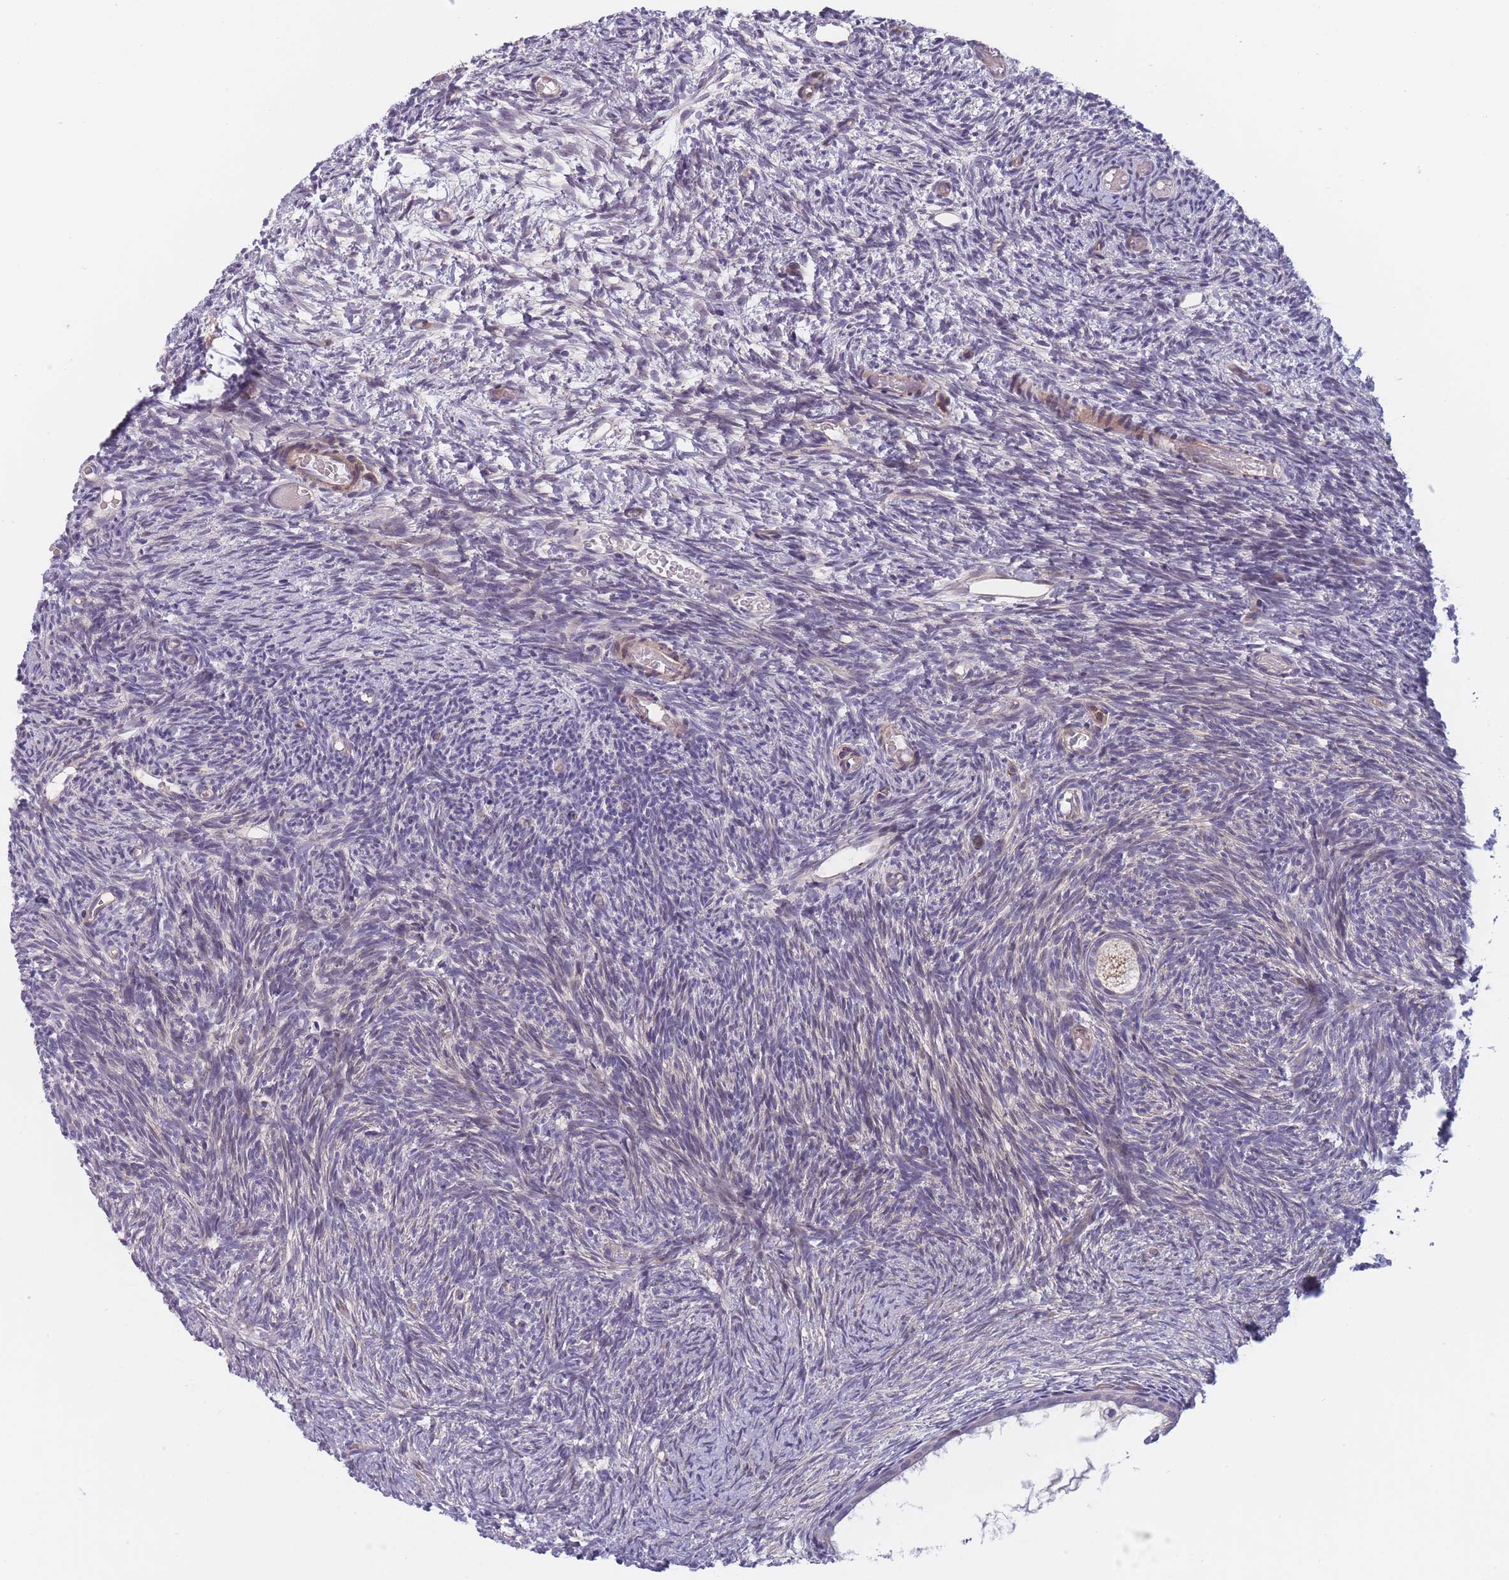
{"staining": {"intensity": "negative", "quantity": "none", "location": "none"}, "tissue": "ovary", "cell_type": "Ovarian stroma cells", "image_type": "normal", "snomed": [{"axis": "morphology", "description": "Normal tissue, NOS"}, {"axis": "topography", "description": "Ovary"}], "caption": "A histopathology image of ovary stained for a protein shows no brown staining in ovarian stroma cells.", "gene": "FAM83F", "patient": {"sex": "female", "age": 39}}